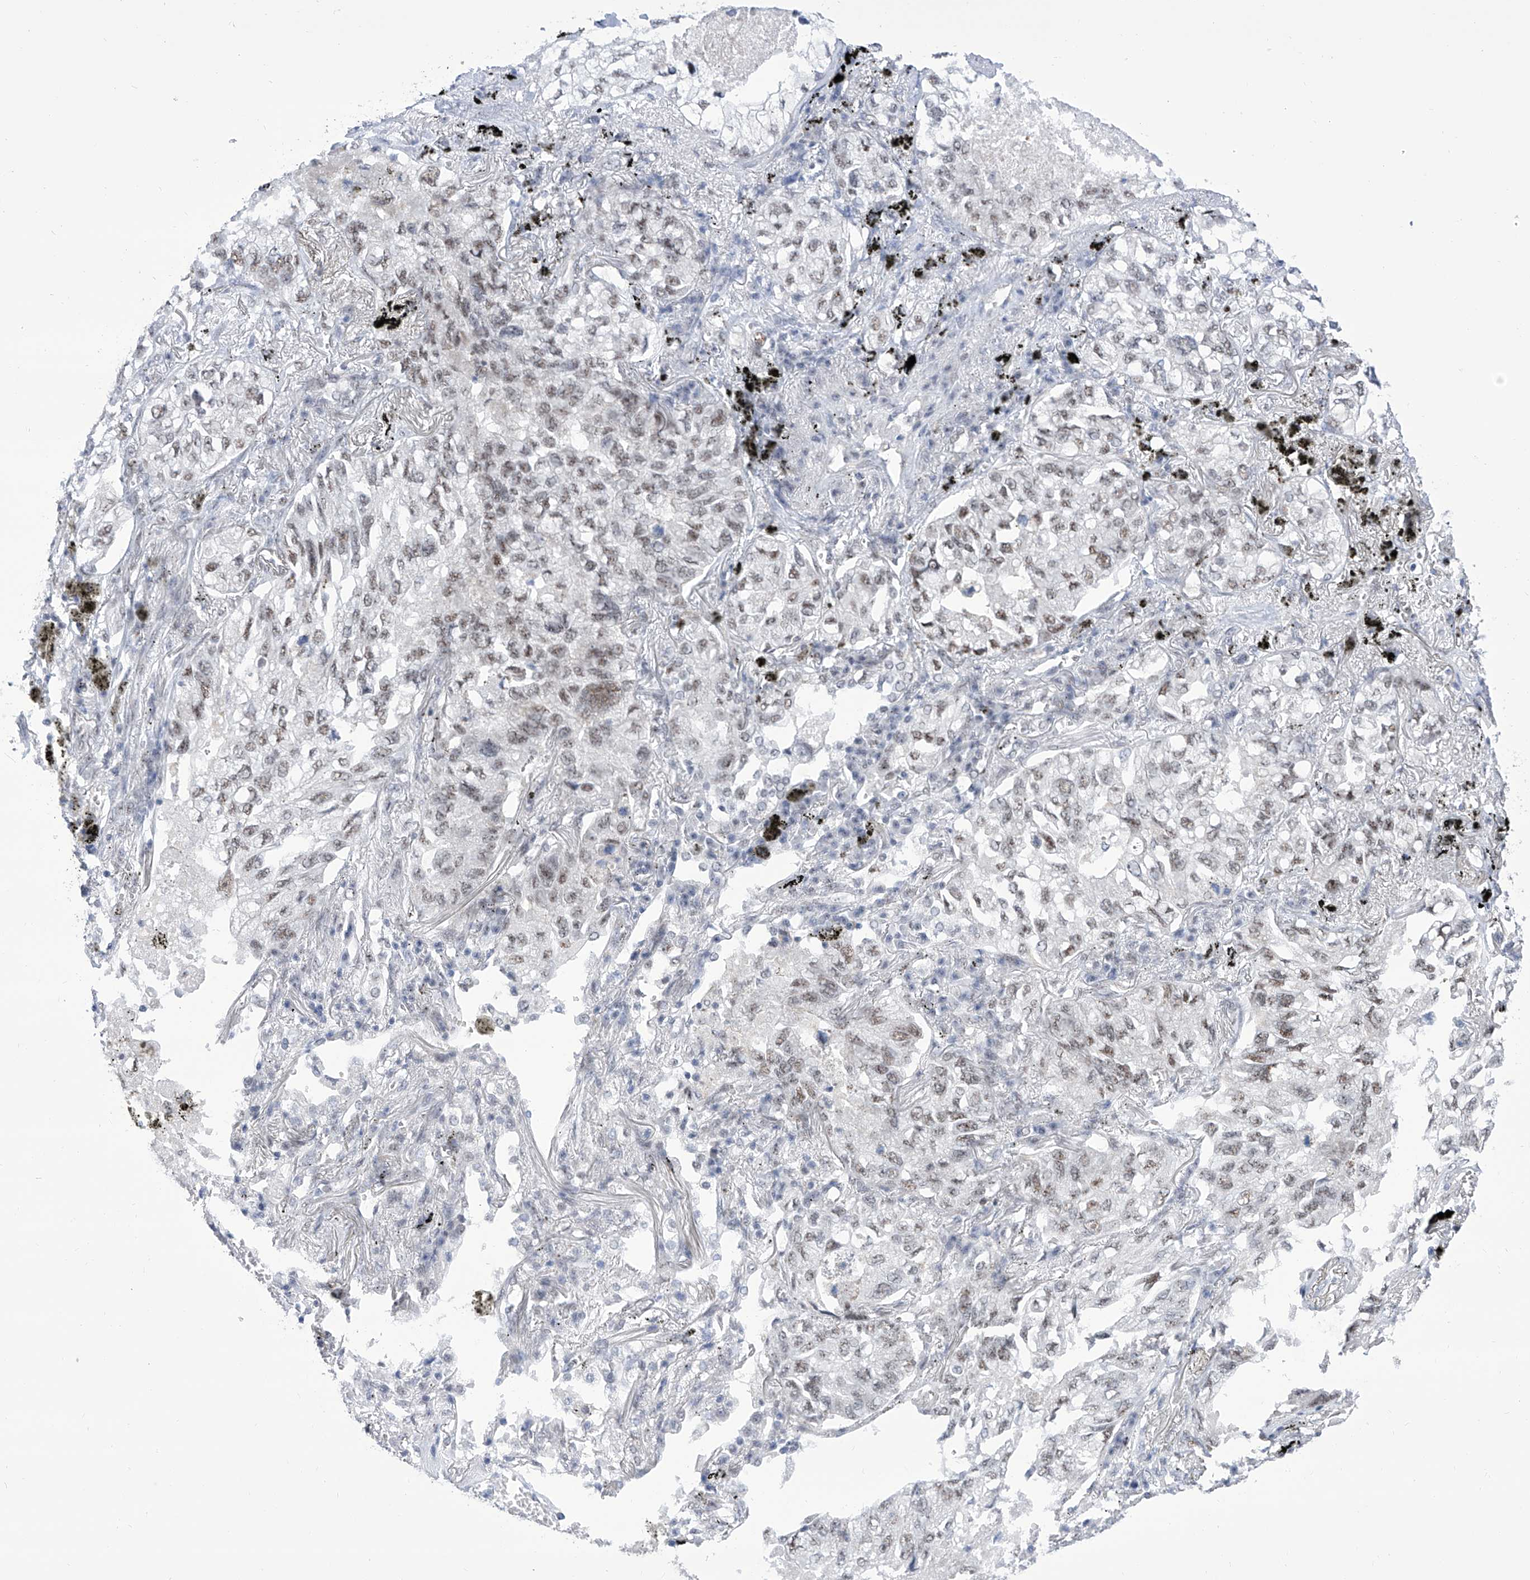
{"staining": {"intensity": "weak", "quantity": ">75%", "location": "nuclear"}, "tissue": "lung cancer", "cell_type": "Tumor cells", "image_type": "cancer", "snomed": [{"axis": "morphology", "description": "Adenocarcinoma, NOS"}, {"axis": "topography", "description": "Lung"}], "caption": "The immunohistochemical stain highlights weak nuclear expression in tumor cells of adenocarcinoma (lung) tissue.", "gene": "SART1", "patient": {"sex": "male", "age": 65}}